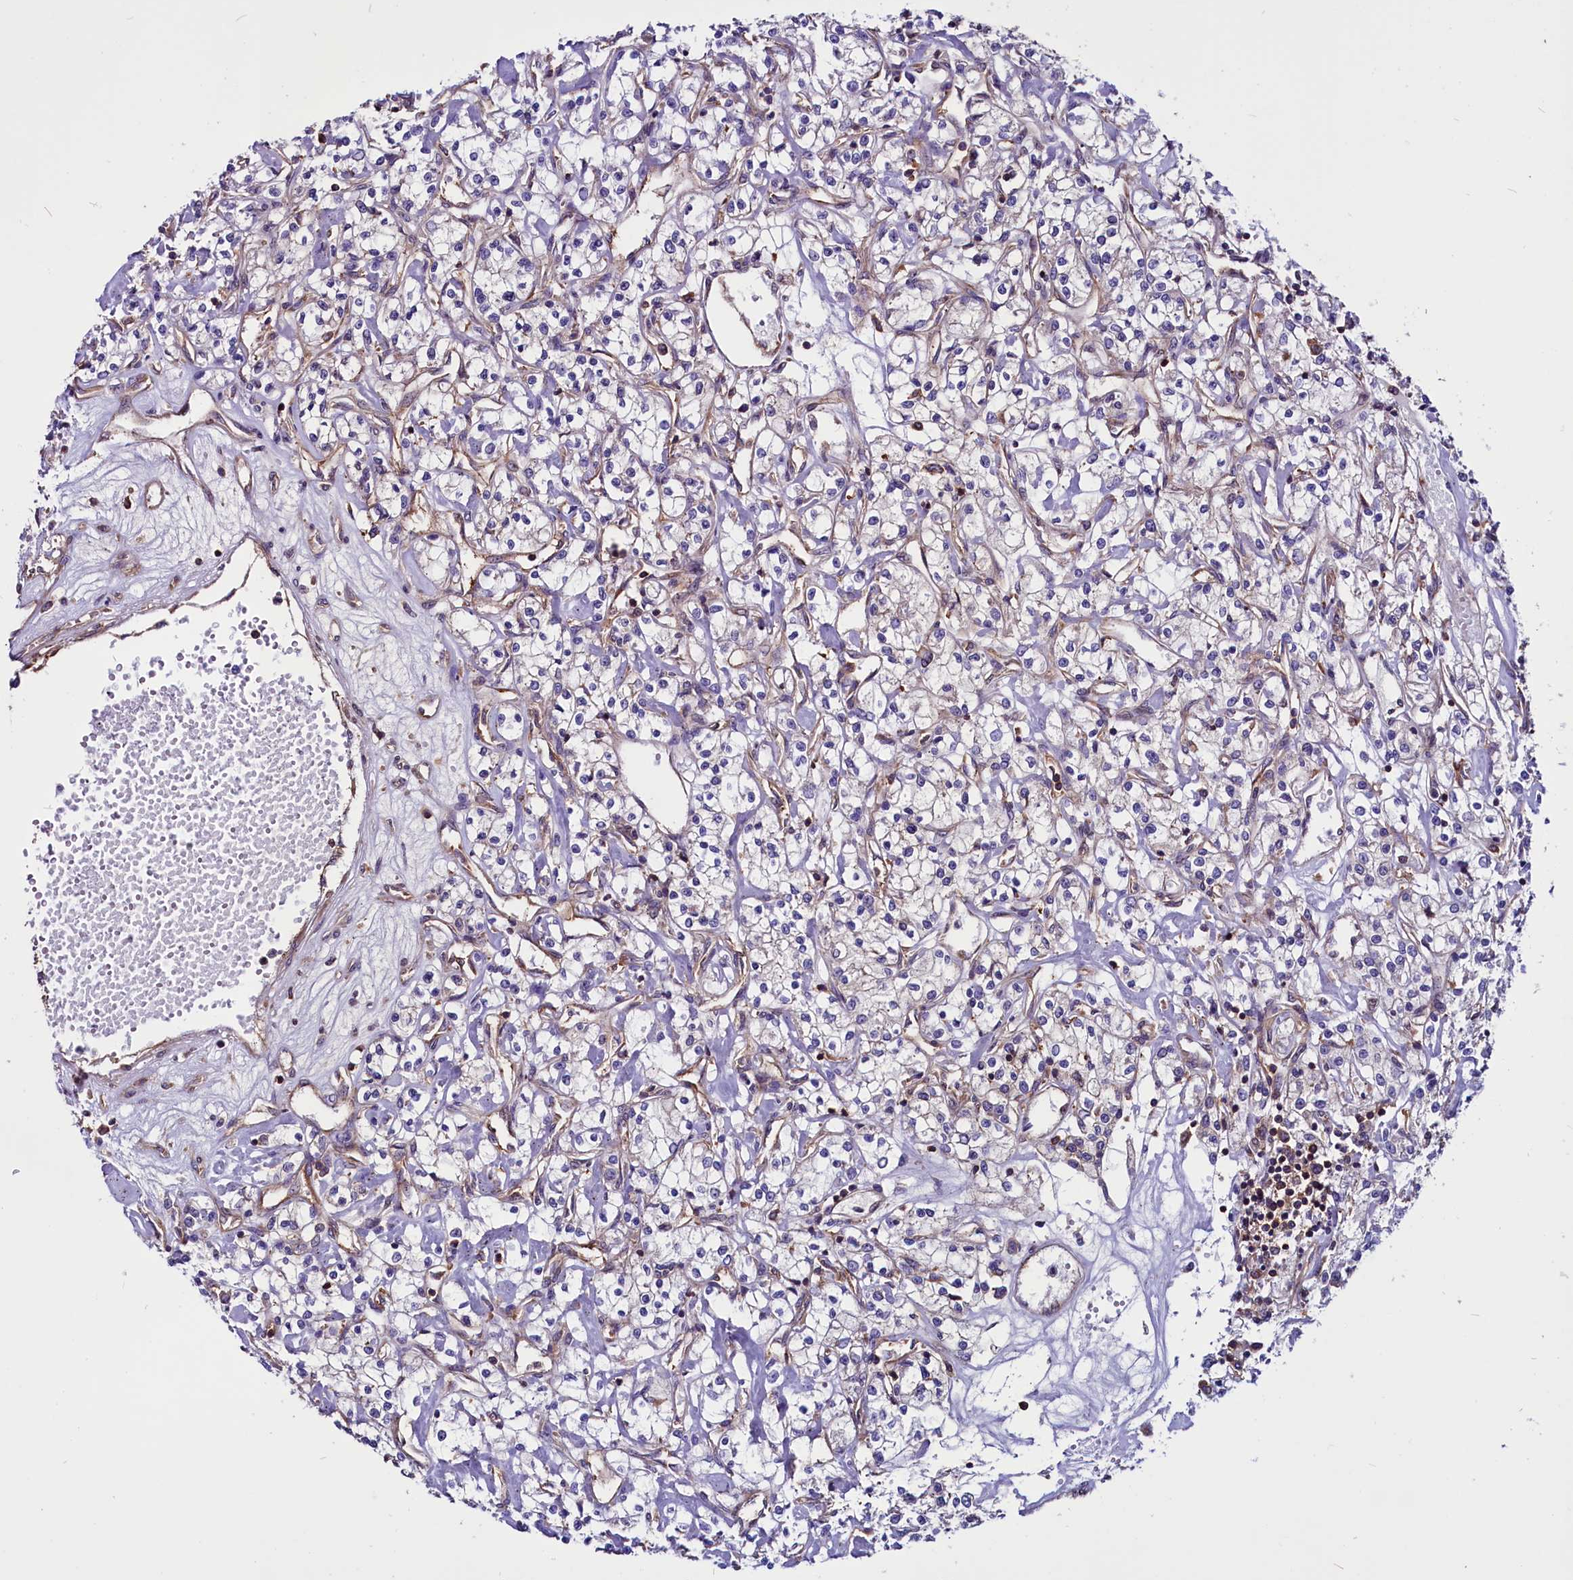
{"staining": {"intensity": "weak", "quantity": "<25%", "location": "cytoplasmic/membranous"}, "tissue": "renal cancer", "cell_type": "Tumor cells", "image_type": "cancer", "snomed": [{"axis": "morphology", "description": "Adenocarcinoma, NOS"}, {"axis": "topography", "description": "Kidney"}], "caption": "The immunohistochemistry (IHC) micrograph has no significant staining in tumor cells of renal adenocarcinoma tissue.", "gene": "EIF3G", "patient": {"sex": "female", "age": 59}}